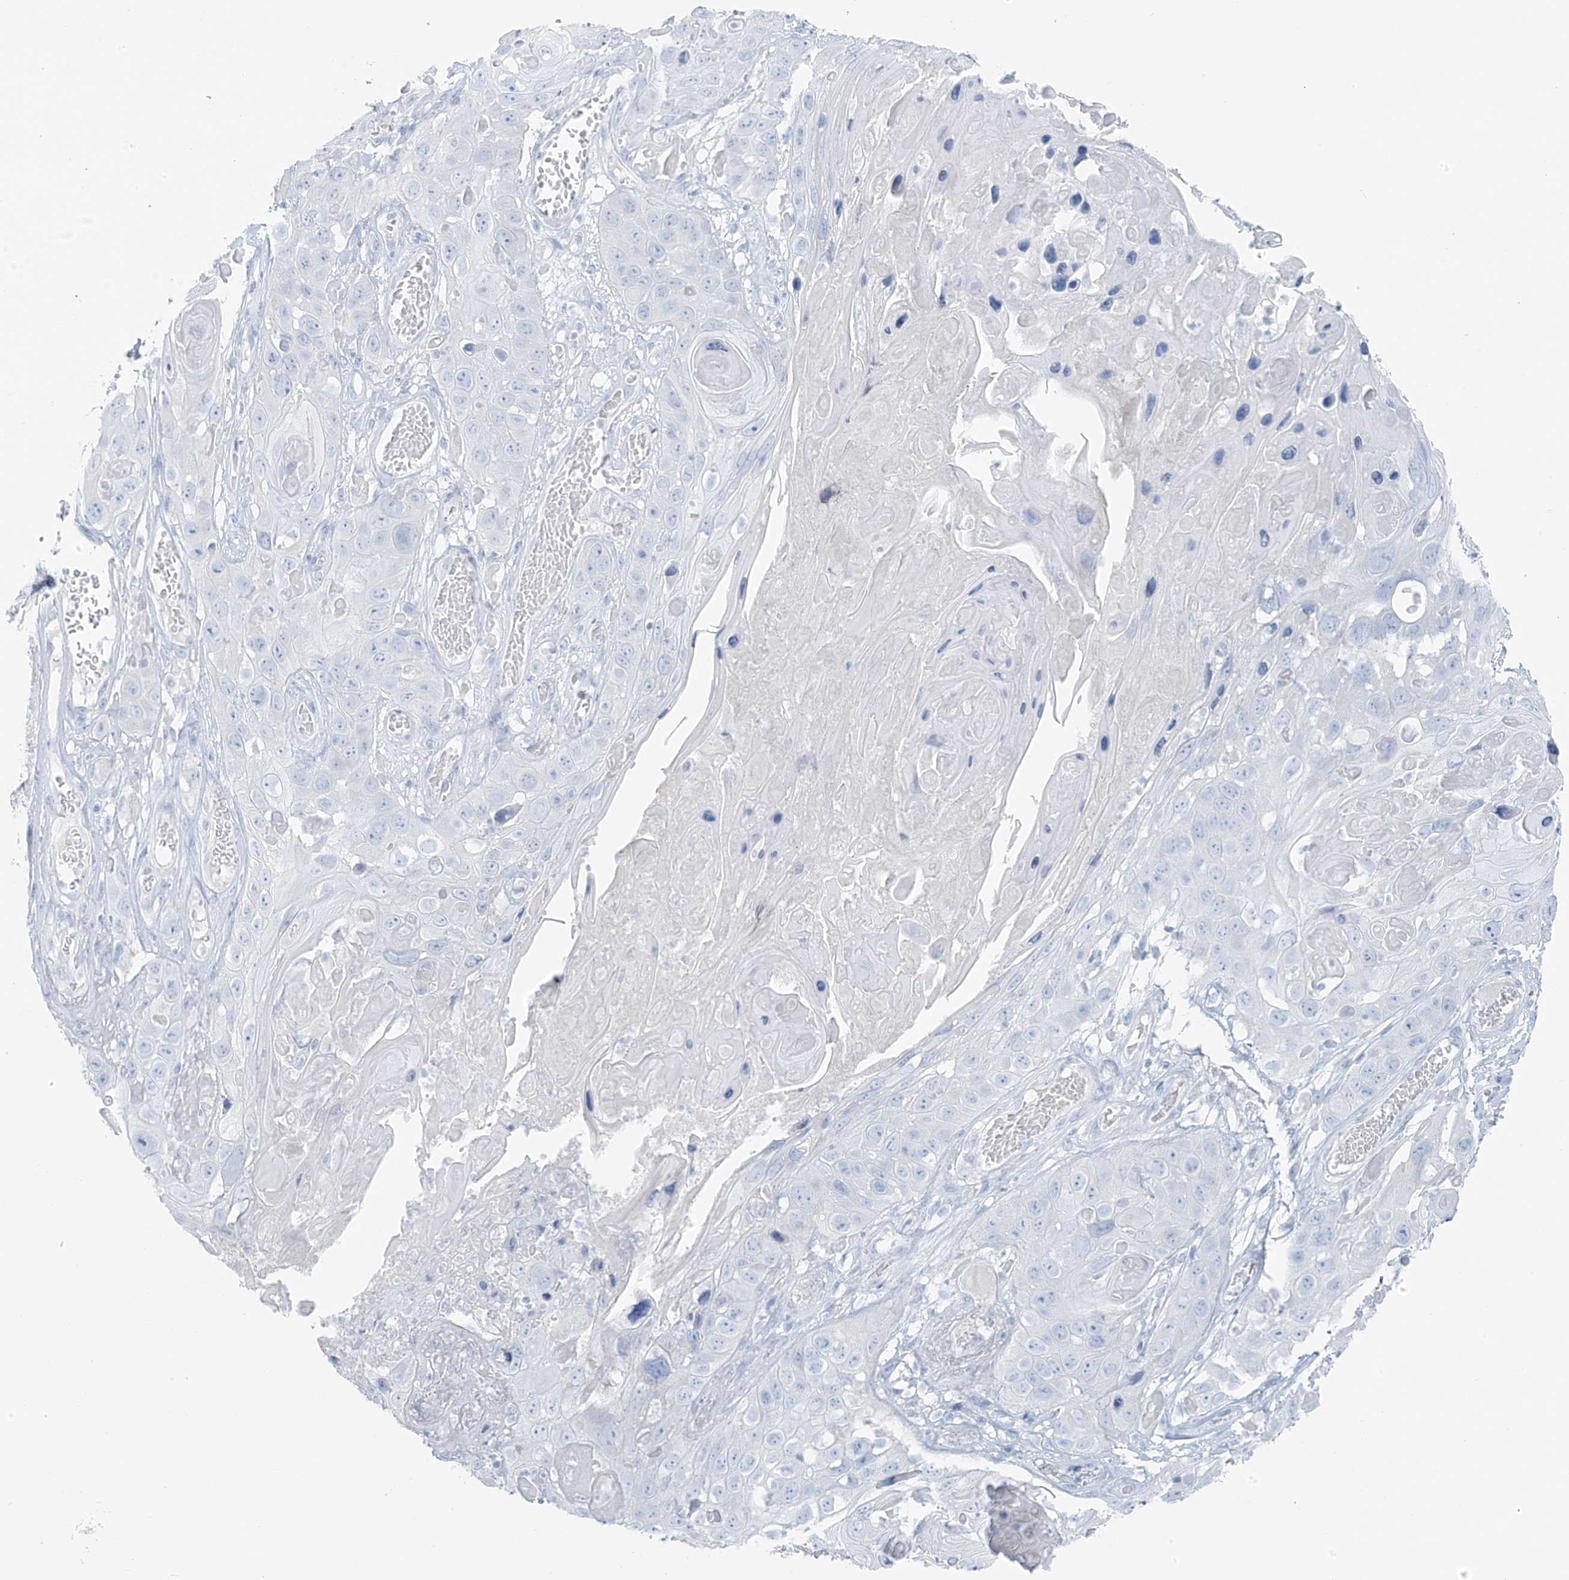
{"staining": {"intensity": "negative", "quantity": "none", "location": "none"}, "tissue": "skin cancer", "cell_type": "Tumor cells", "image_type": "cancer", "snomed": [{"axis": "morphology", "description": "Squamous cell carcinoma, NOS"}, {"axis": "topography", "description": "Skin"}], "caption": "Photomicrograph shows no significant protein expression in tumor cells of skin squamous cell carcinoma.", "gene": "SLC25A43", "patient": {"sex": "male", "age": 55}}